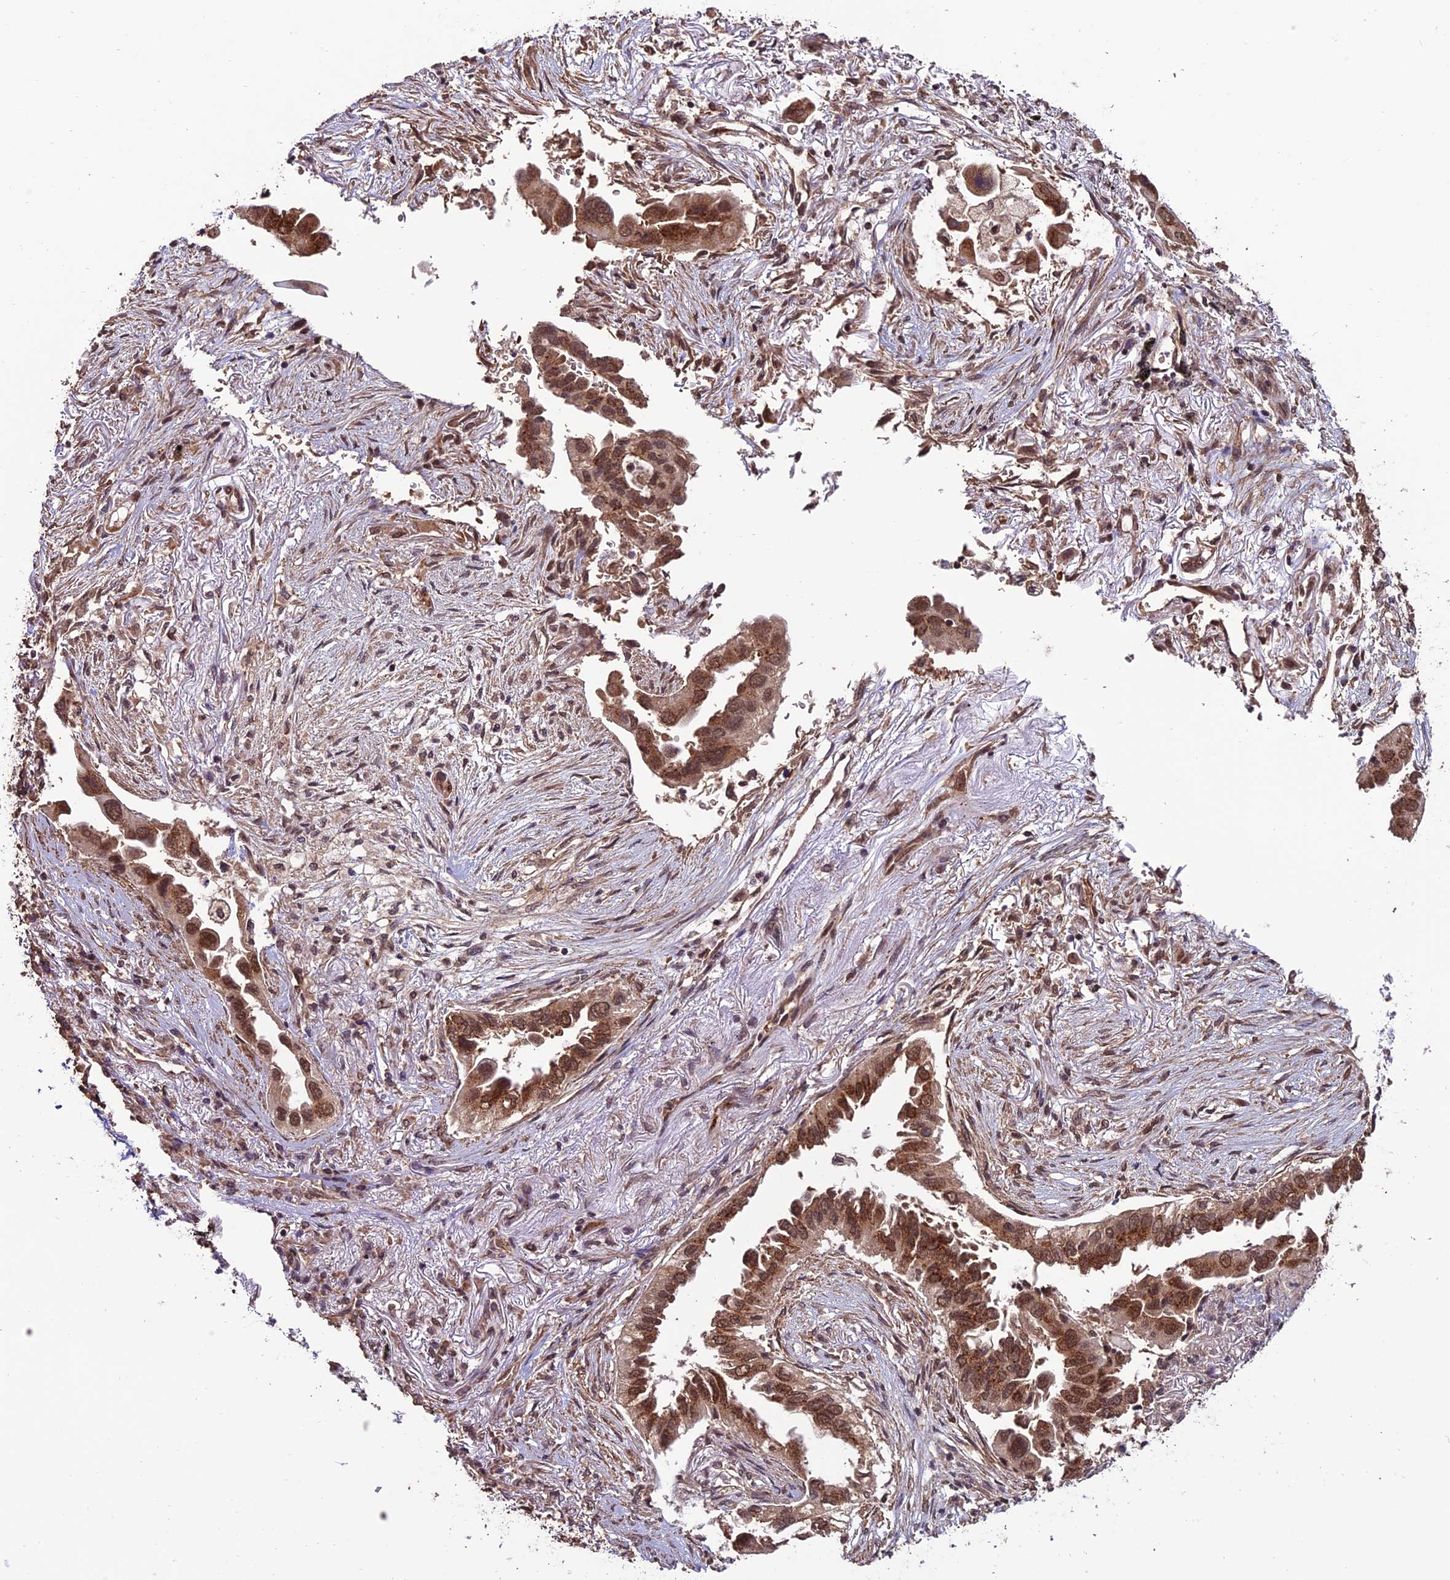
{"staining": {"intensity": "moderate", "quantity": ">75%", "location": "nuclear"}, "tissue": "lung cancer", "cell_type": "Tumor cells", "image_type": "cancer", "snomed": [{"axis": "morphology", "description": "Adenocarcinoma, NOS"}, {"axis": "topography", "description": "Lung"}], "caption": "This image exhibits adenocarcinoma (lung) stained with IHC to label a protein in brown. The nuclear of tumor cells show moderate positivity for the protein. Nuclei are counter-stained blue.", "gene": "CABIN1", "patient": {"sex": "female", "age": 76}}